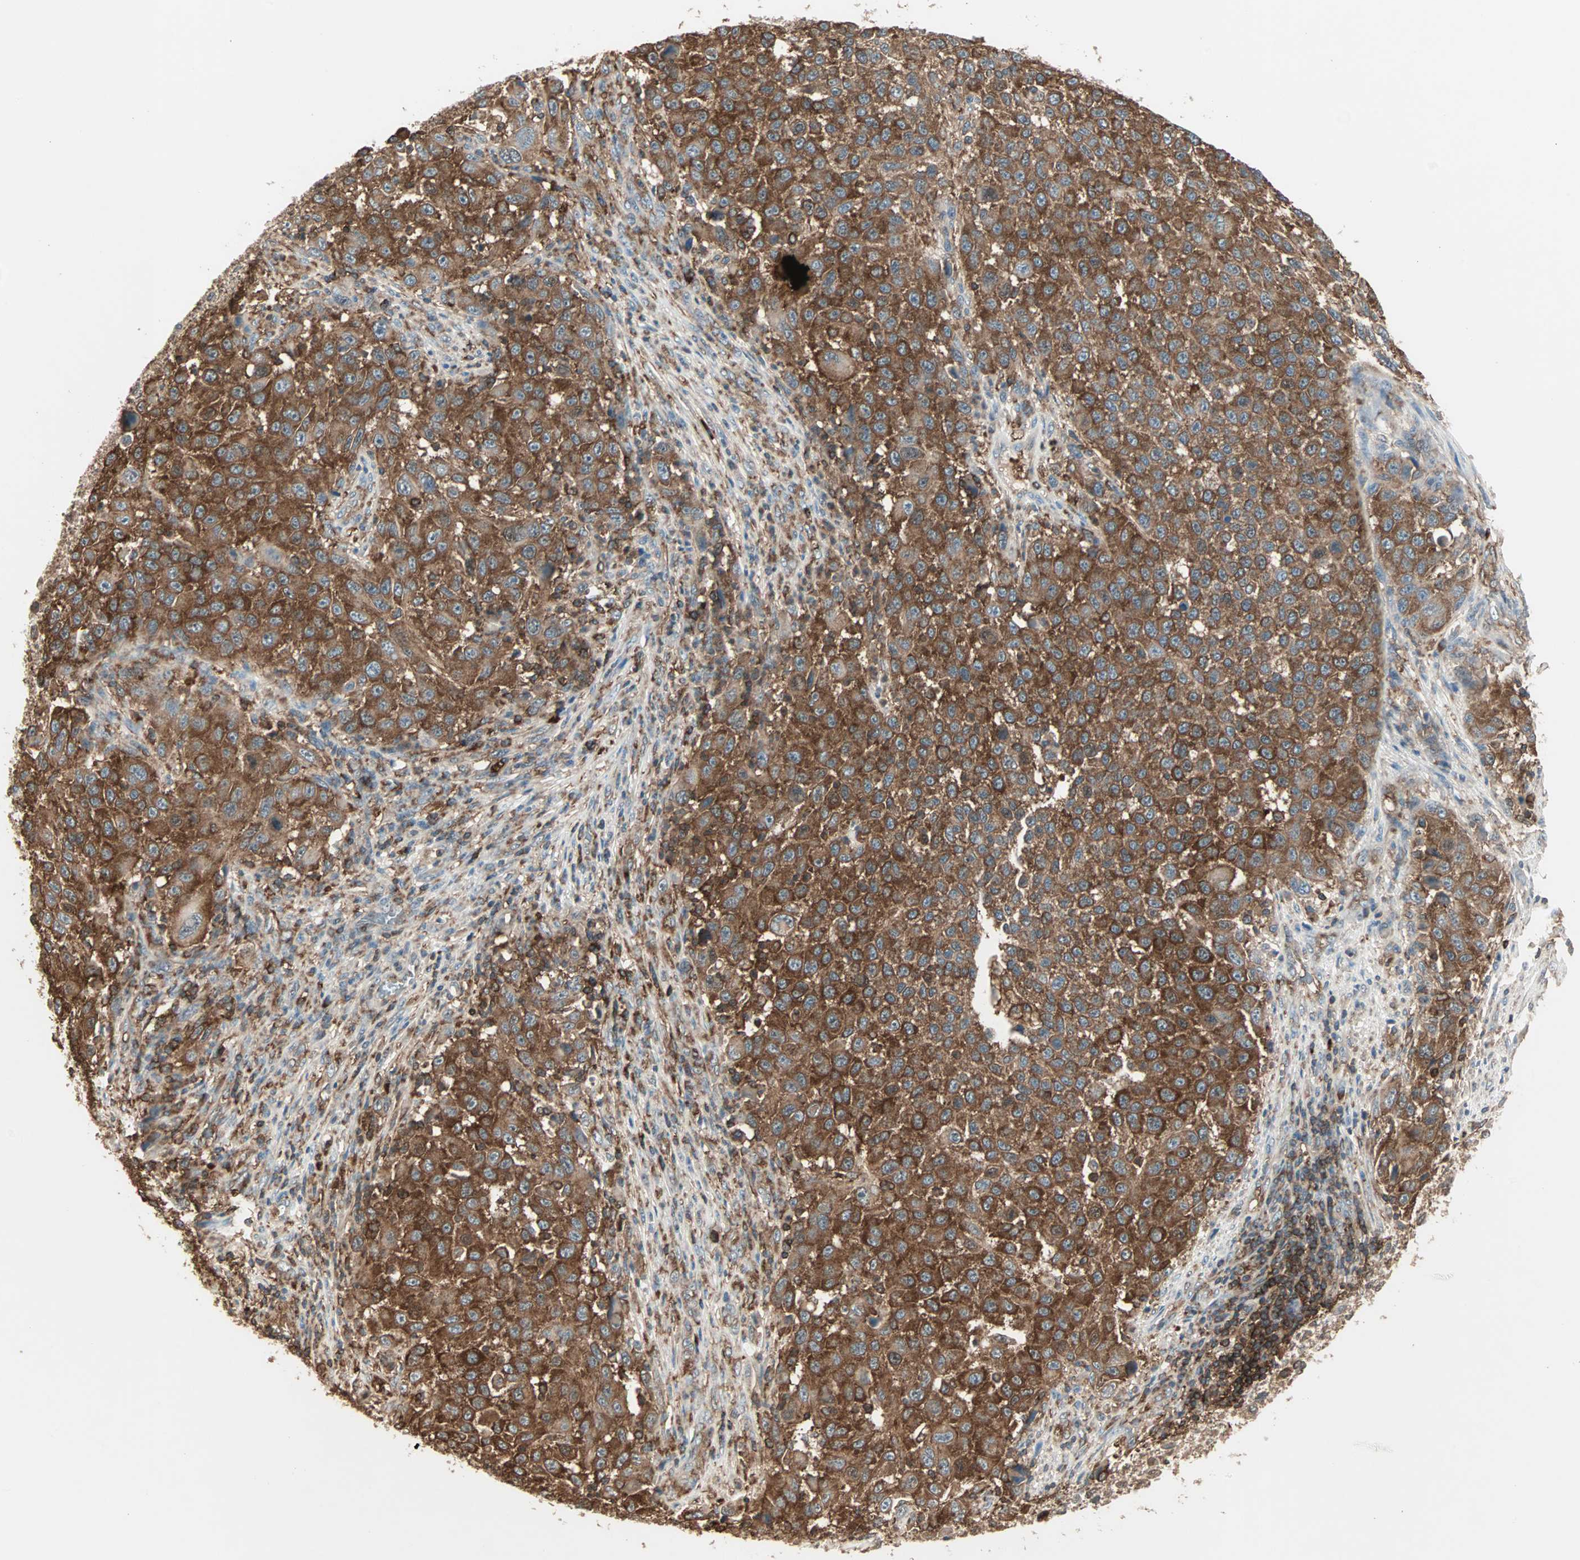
{"staining": {"intensity": "strong", "quantity": ">75%", "location": "cytoplasmic/membranous"}, "tissue": "melanoma", "cell_type": "Tumor cells", "image_type": "cancer", "snomed": [{"axis": "morphology", "description": "Malignant melanoma, Metastatic site"}, {"axis": "topography", "description": "Lymph node"}], "caption": "Human melanoma stained for a protein (brown) exhibits strong cytoplasmic/membranous positive positivity in approximately >75% of tumor cells.", "gene": "MMP3", "patient": {"sex": "male", "age": 61}}